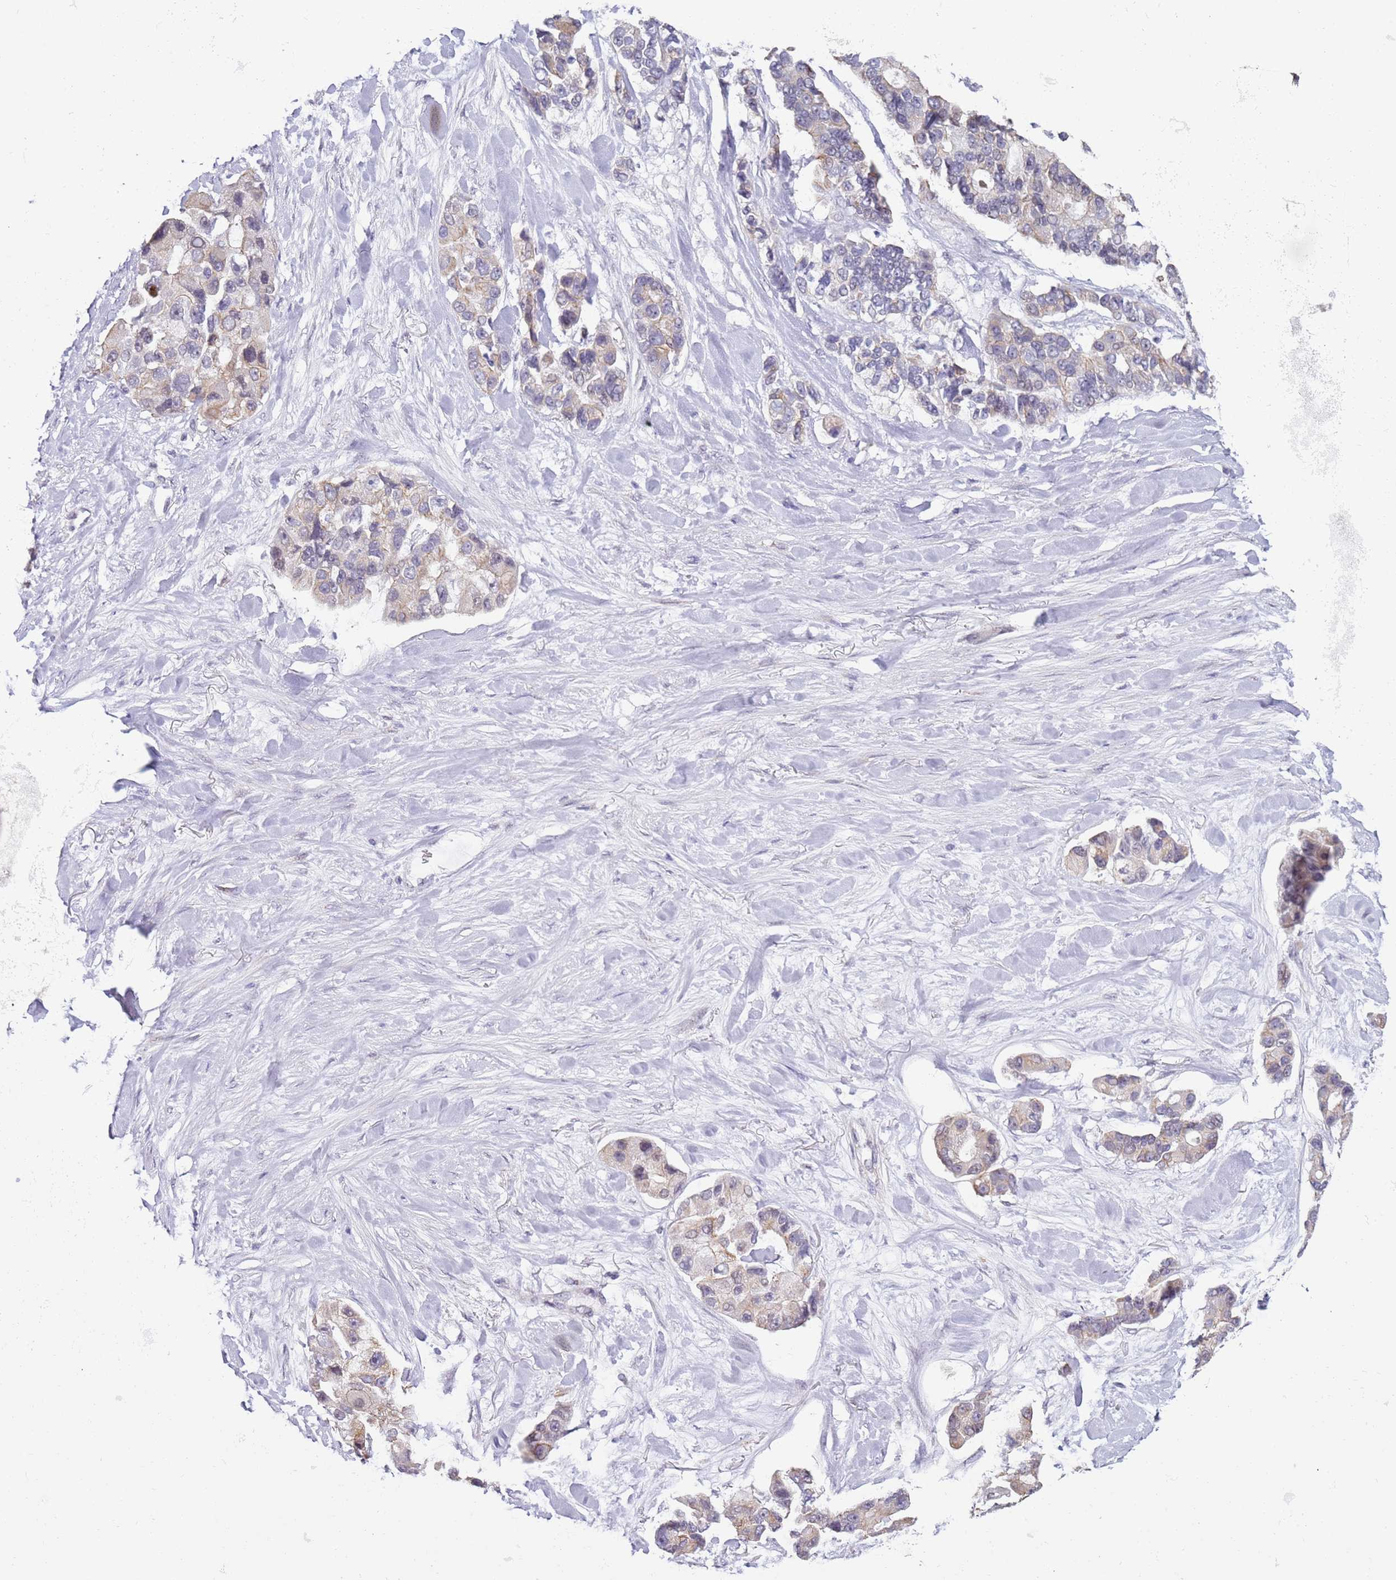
{"staining": {"intensity": "weak", "quantity": "<25%", "location": "cytoplasmic/membranous"}, "tissue": "lung cancer", "cell_type": "Tumor cells", "image_type": "cancer", "snomed": [{"axis": "morphology", "description": "Adenocarcinoma, NOS"}, {"axis": "topography", "description": "Lung"}], "caption": "This micrograph is of adenocarcinoma (lung) stained with IHC to label a protein in brown with the nuclei are counter-stained blue. There is no expression in tumor cells. Nuclei are stained in blue.", "gene": "NPAP1", "patient": {"sex": "female", "age": 54}}